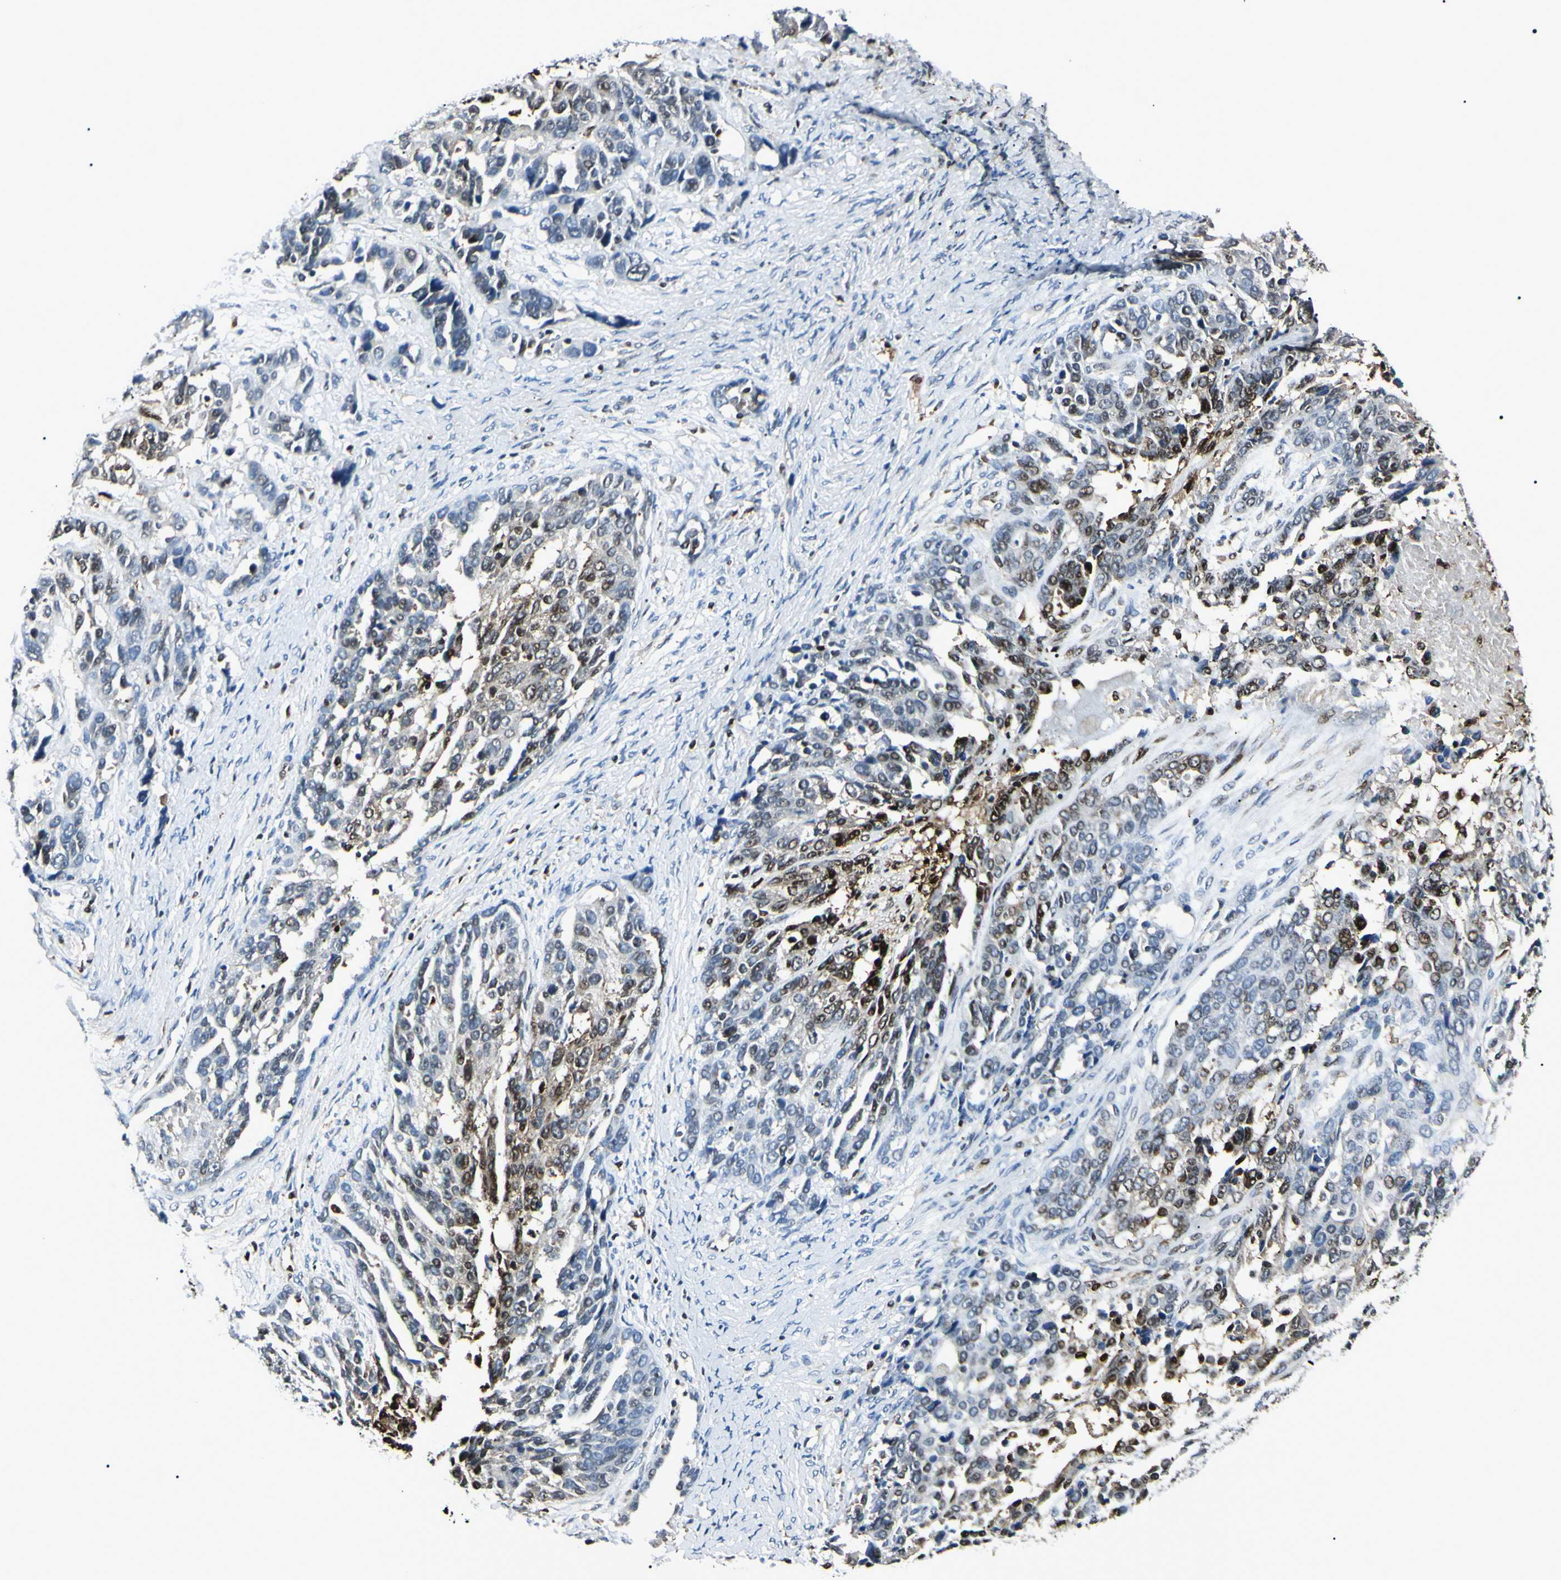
{"staining": {"intensity": "strong", "quantity": "<25%", "location": "nuclear"}, "tissue": "ovarian cancer", "cell_type": "Tumor cells", "image_type": "cancer", "snomed": [{"axis": "morphology", "description": "Cystadenocarcinoma, serous, NOS"}, {"axis": "topography", "description": "Ovary"}], "caption": "Ovarian cancer tissue demonstrates strong nuclear expression in approximately <25% of tumor cells, visualized by immunohistochemistry.", "gene": "PGK1", "patient": {"sex": "female", "age": 44}}